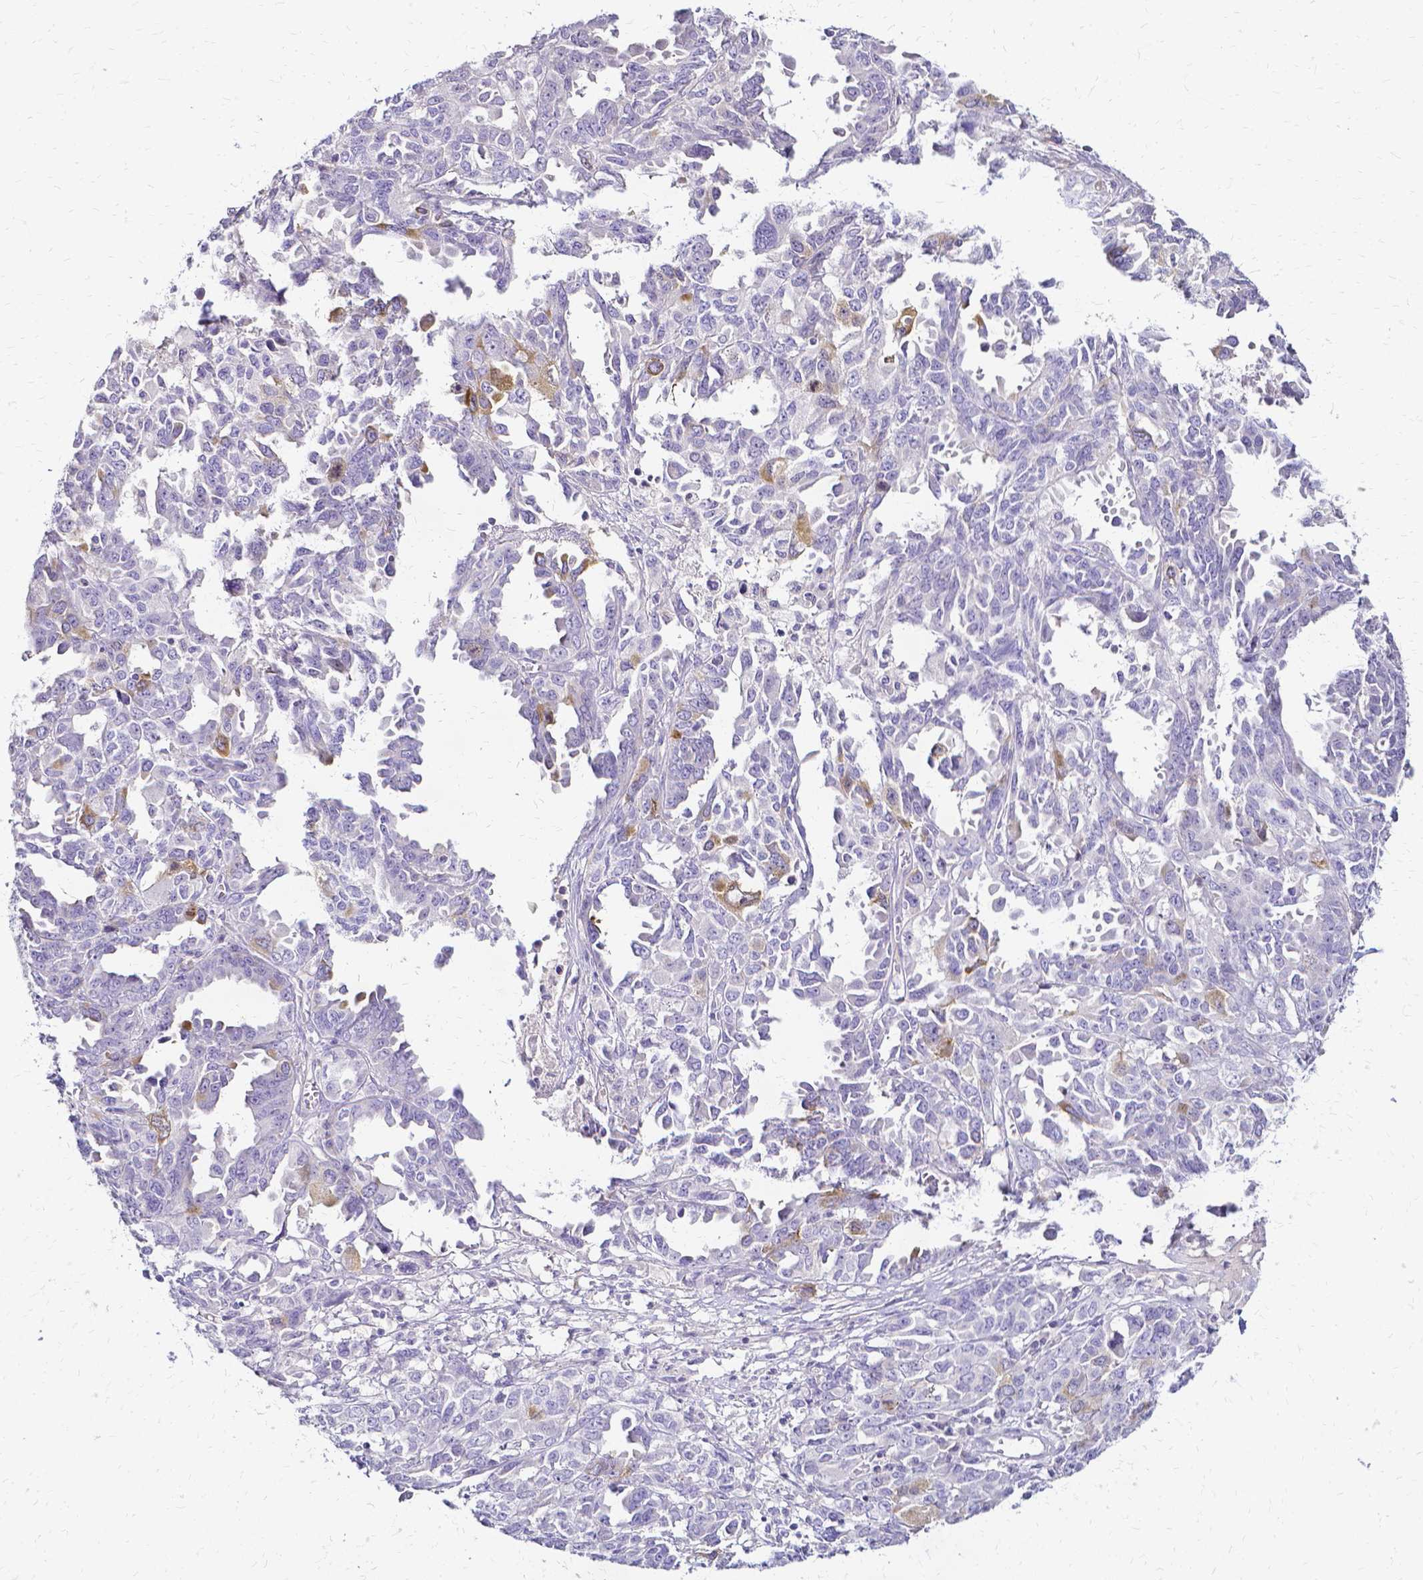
{"staining": {"intensity": "moderate", "quantity": "<25%", "location": "cytoplasmic/membranous"}, "tissue": "ovarian cancer", "cell_type": "Tumor cells", "image_type": "cancer", "snomed": [{"axis": "morphology", "description": "Adenocarcinoma, NOS"}, {"axis": "morphology", "description": "Carcinoma, endometroid"}, {"axis": "topography", "description": "Ovary"}], "caption": "This is a histology image of IHC staining of ovarian cancer, which shows moderate staining in the cytoplasmic/membranous of tumor cells.", "gene": "CCNB1", "patient": {"sex": "female", "age": 72}}